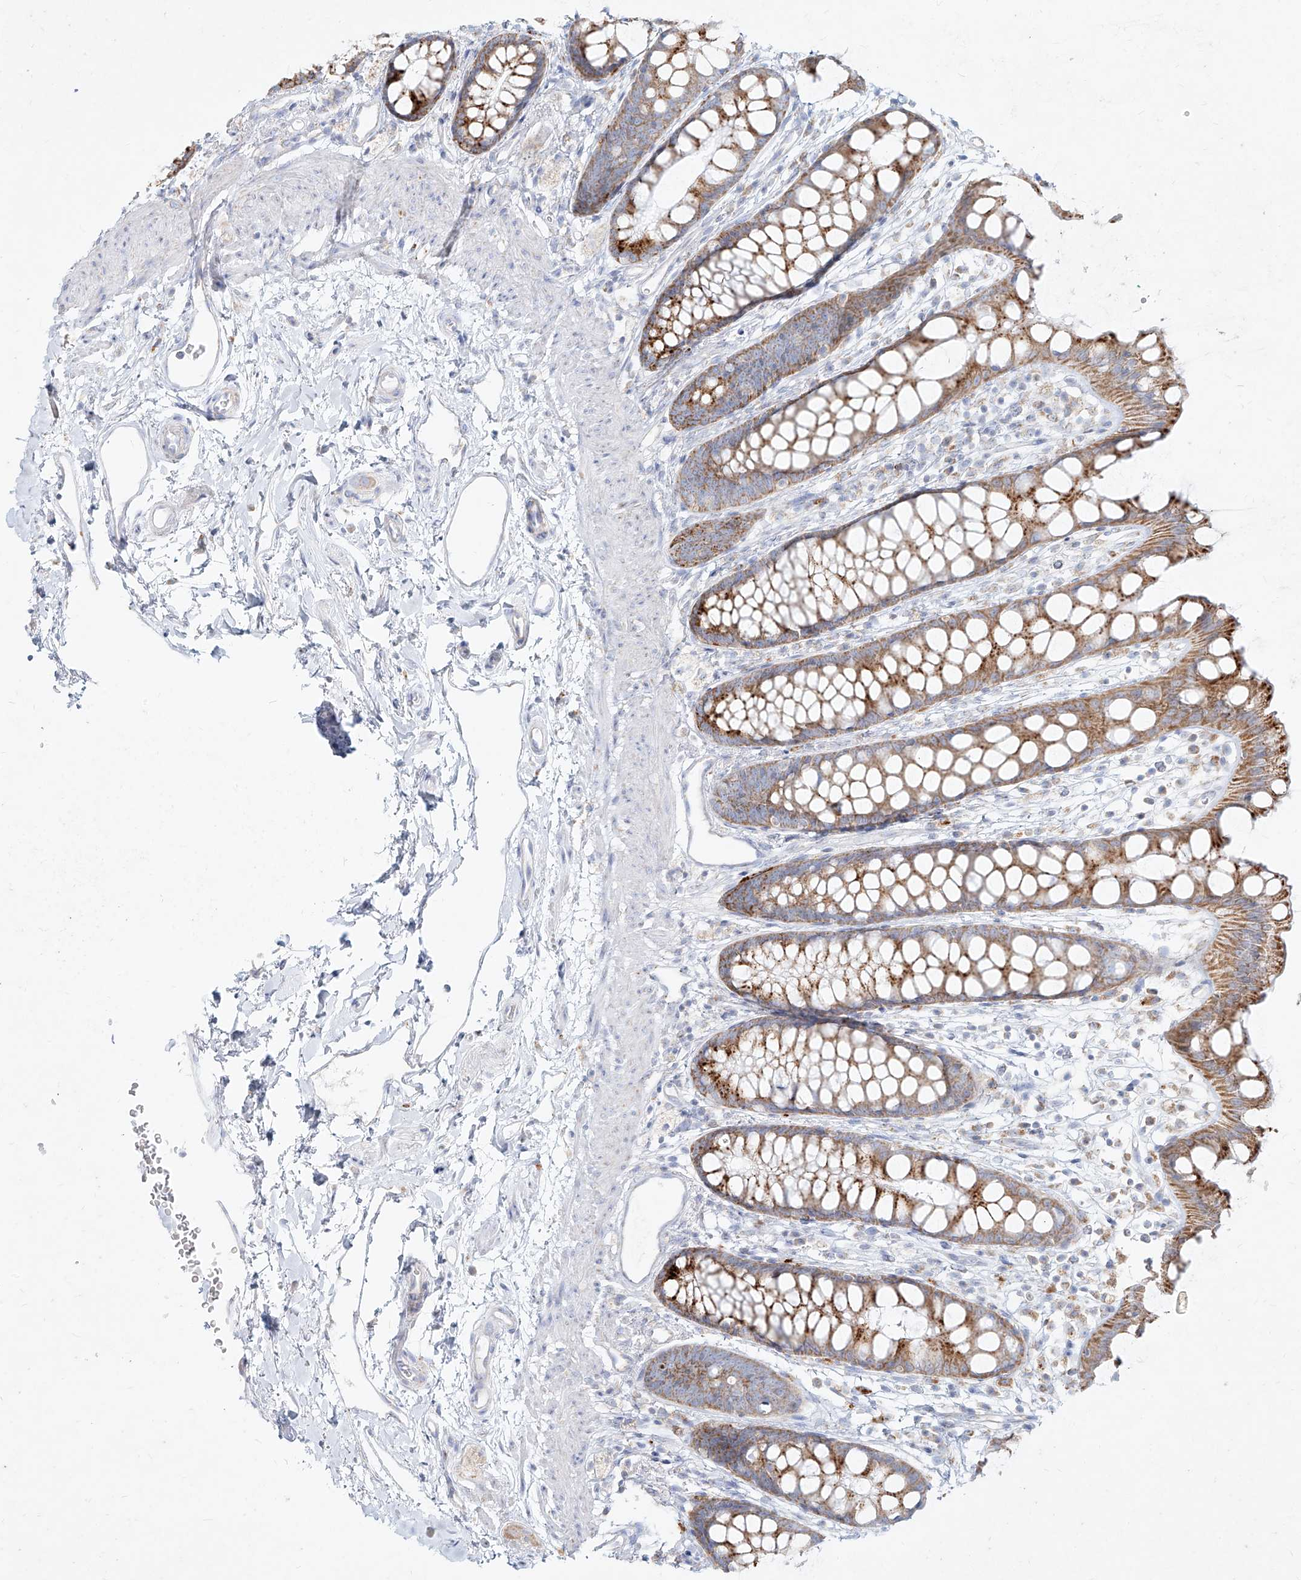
{"staining": {"intensity": "moderate", "quantity": ">75%", "location": "cytoplasmic/membranous"}, "tissue": "rectum", "cell_type": "Glandular cells", "image_type": "normal", "snomed": [{"axis": "morphology", "description": "Normal tissue, NOS"}, {"axis": "topography", "description": "Rectum"}], "caption": "This is an image of immunohistochemistry (IHC) staining of unremarkable rectum, which shows moderate staining in the cytoplasmic/membranous of glandular cells.", "gene": "MTX2", "patient": {"sex": "female", "age": 65}}